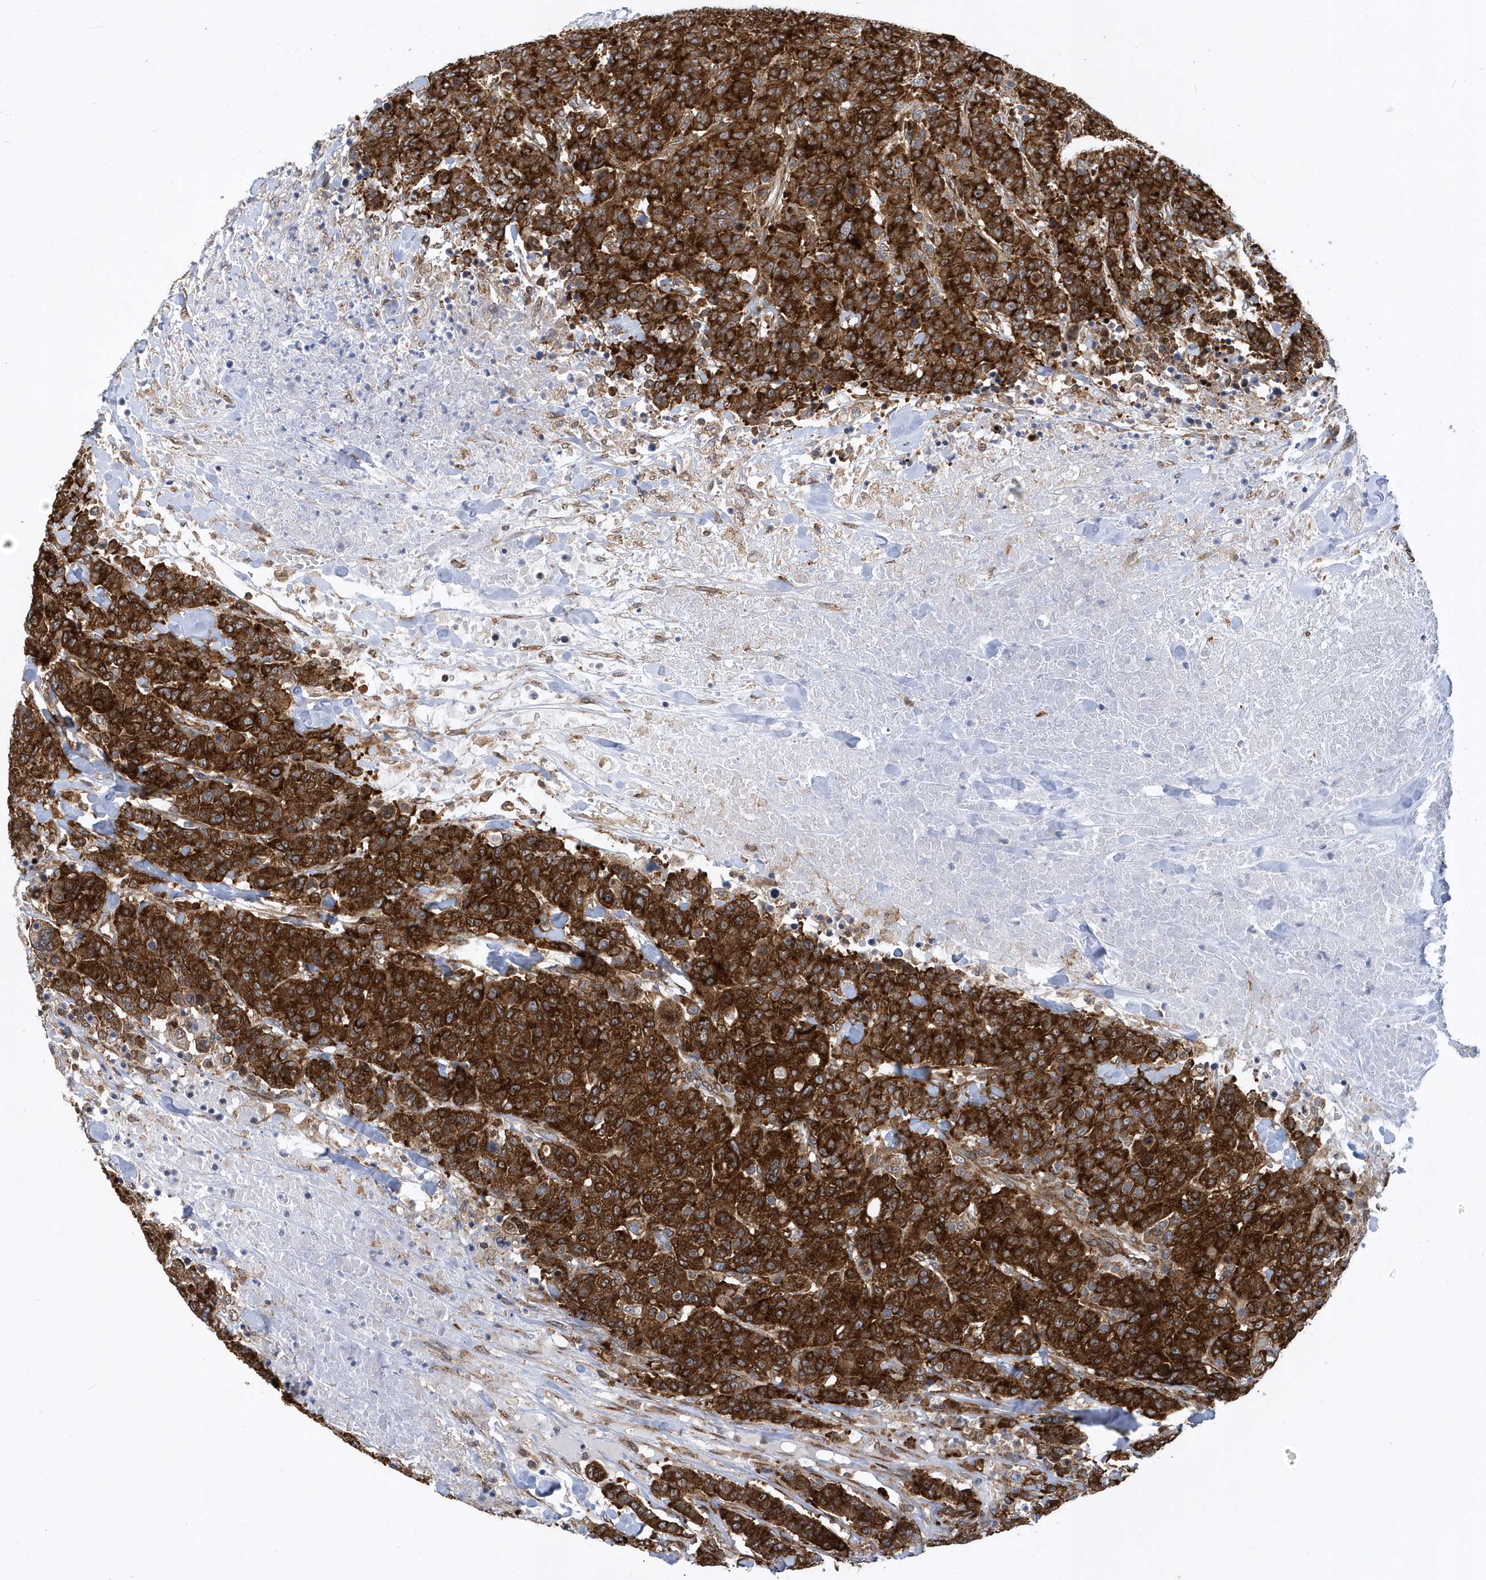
{"staining": {"intensity": "strong", "quantity": ">75%", "location": "cytoplasmic/membranous"}, "tissue": "breast cancer", "cell_type": "Tumor cells", "image_type": "cancer", "snomed": [{"axis": "morphology", "description": "Duct carcinoma"}, {"axis": "topography", "description": "Breast"}], "caption": "High-magnification brightfield microscopy of infiltrating ductal carcinoma (breast) stained with DAB (brown) and counterstained with hematoxylin (blue). tumor cells exhibit strong cytoplasmic/membranous expression is seen in about>75% of cells. (DAB IHC, brown staining for protein, blue staining for nuclei).", "gene": "PHF1", "patient": {"sex": "female", "age": 37}}